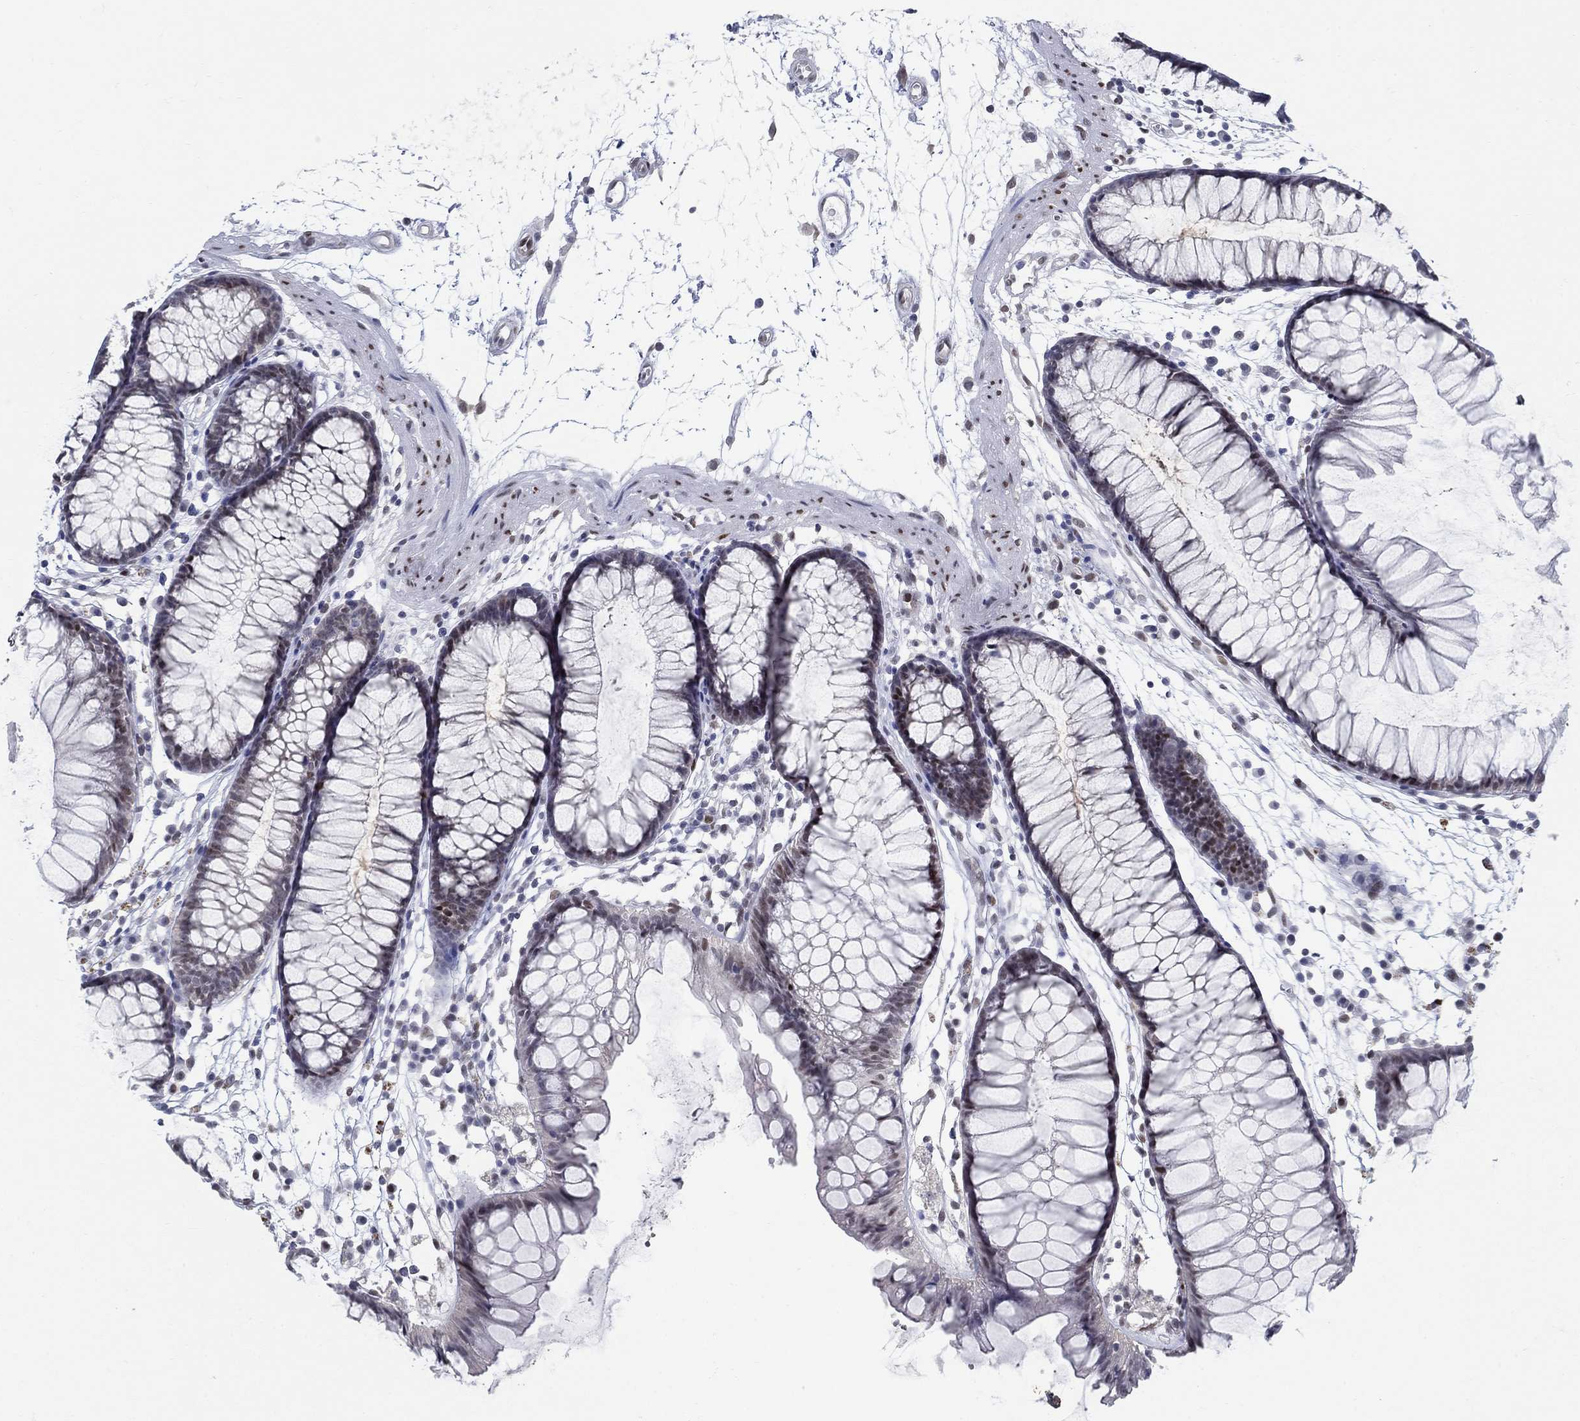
{"staining": {"intensity": "negative", "quantity": "none", "location": "none"}, "tissue": "colon", "cell_type": "Endothelial cells", "image_type": "normal", "snomed": [{"axis": "morphology", "description": "Normal tissue, NOS"}, {"axis": "morphology", "description": "Adenocarcinoma, NOS"}, {"axis": "topography", "description": "Colon"}], "caption": "This image is of benign colon stained with immunohistochemistry to label a protein in brown with the nuclei are counter-stained blue. There is no staining in endothelial cells. (Brightfield microscopy of DAB (3,3'-diaminobenzidine) immunohistochemistry (IHC) at high magnification).", "gene": "CENPE", "patient": {"sex": "male", "age": 65}}